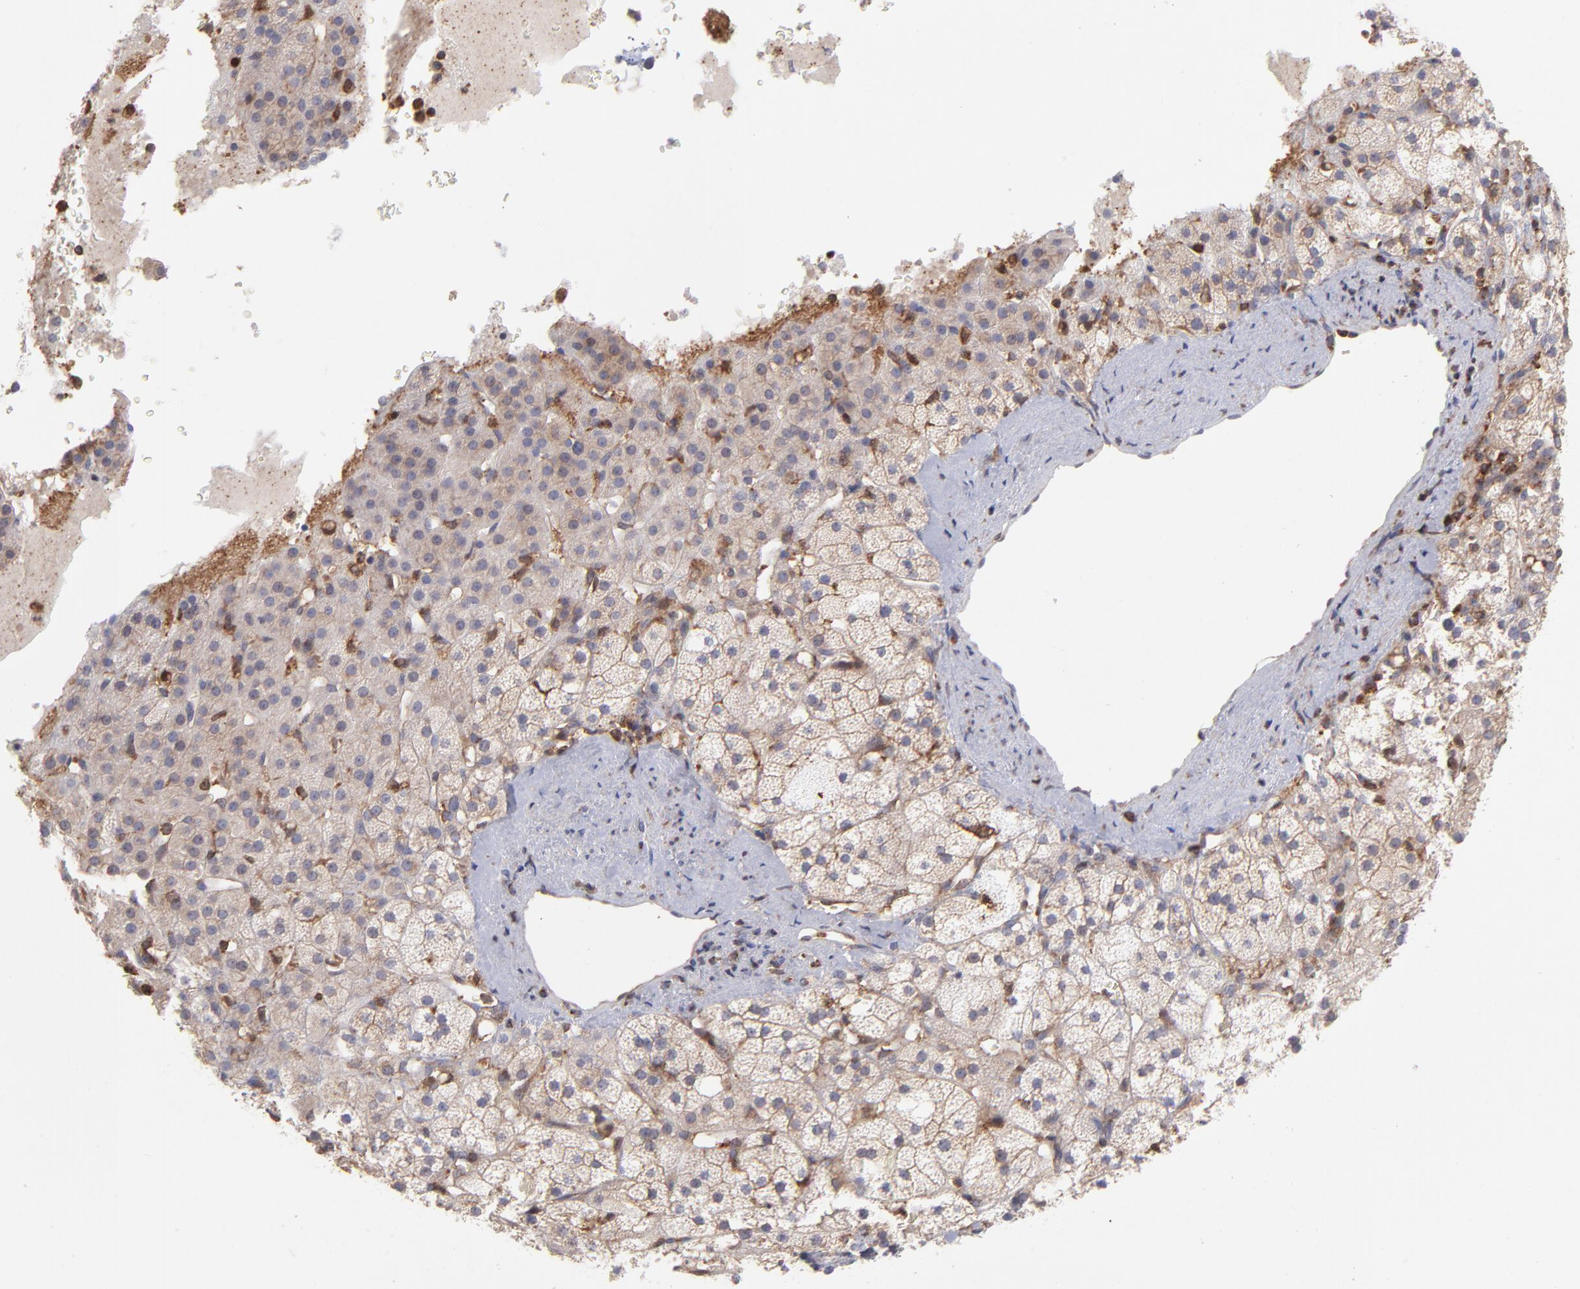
{"staining": {"intensity": "weak", "quantity": ">75%", "location": "cytoplasmic/membranous"}, "tissue": "adrenal gland", "cell_type": "Glandular cells", "image_type": "normal", "snomed": [{"axis": "morphology", "description": "Normal tissue, NOS"}, {"axis": "topography", "description": "Adrenal gland"}], "caption": "This photomicrograph displays immunohistochemistry (IHC) staining of unremarkable human adrenal gland, with low weak cytoplasmic/membranous positivity in about >75% of glandular cells.", "gene": "MAPRE1", "patient": {"sex": "male", "age": 35}}